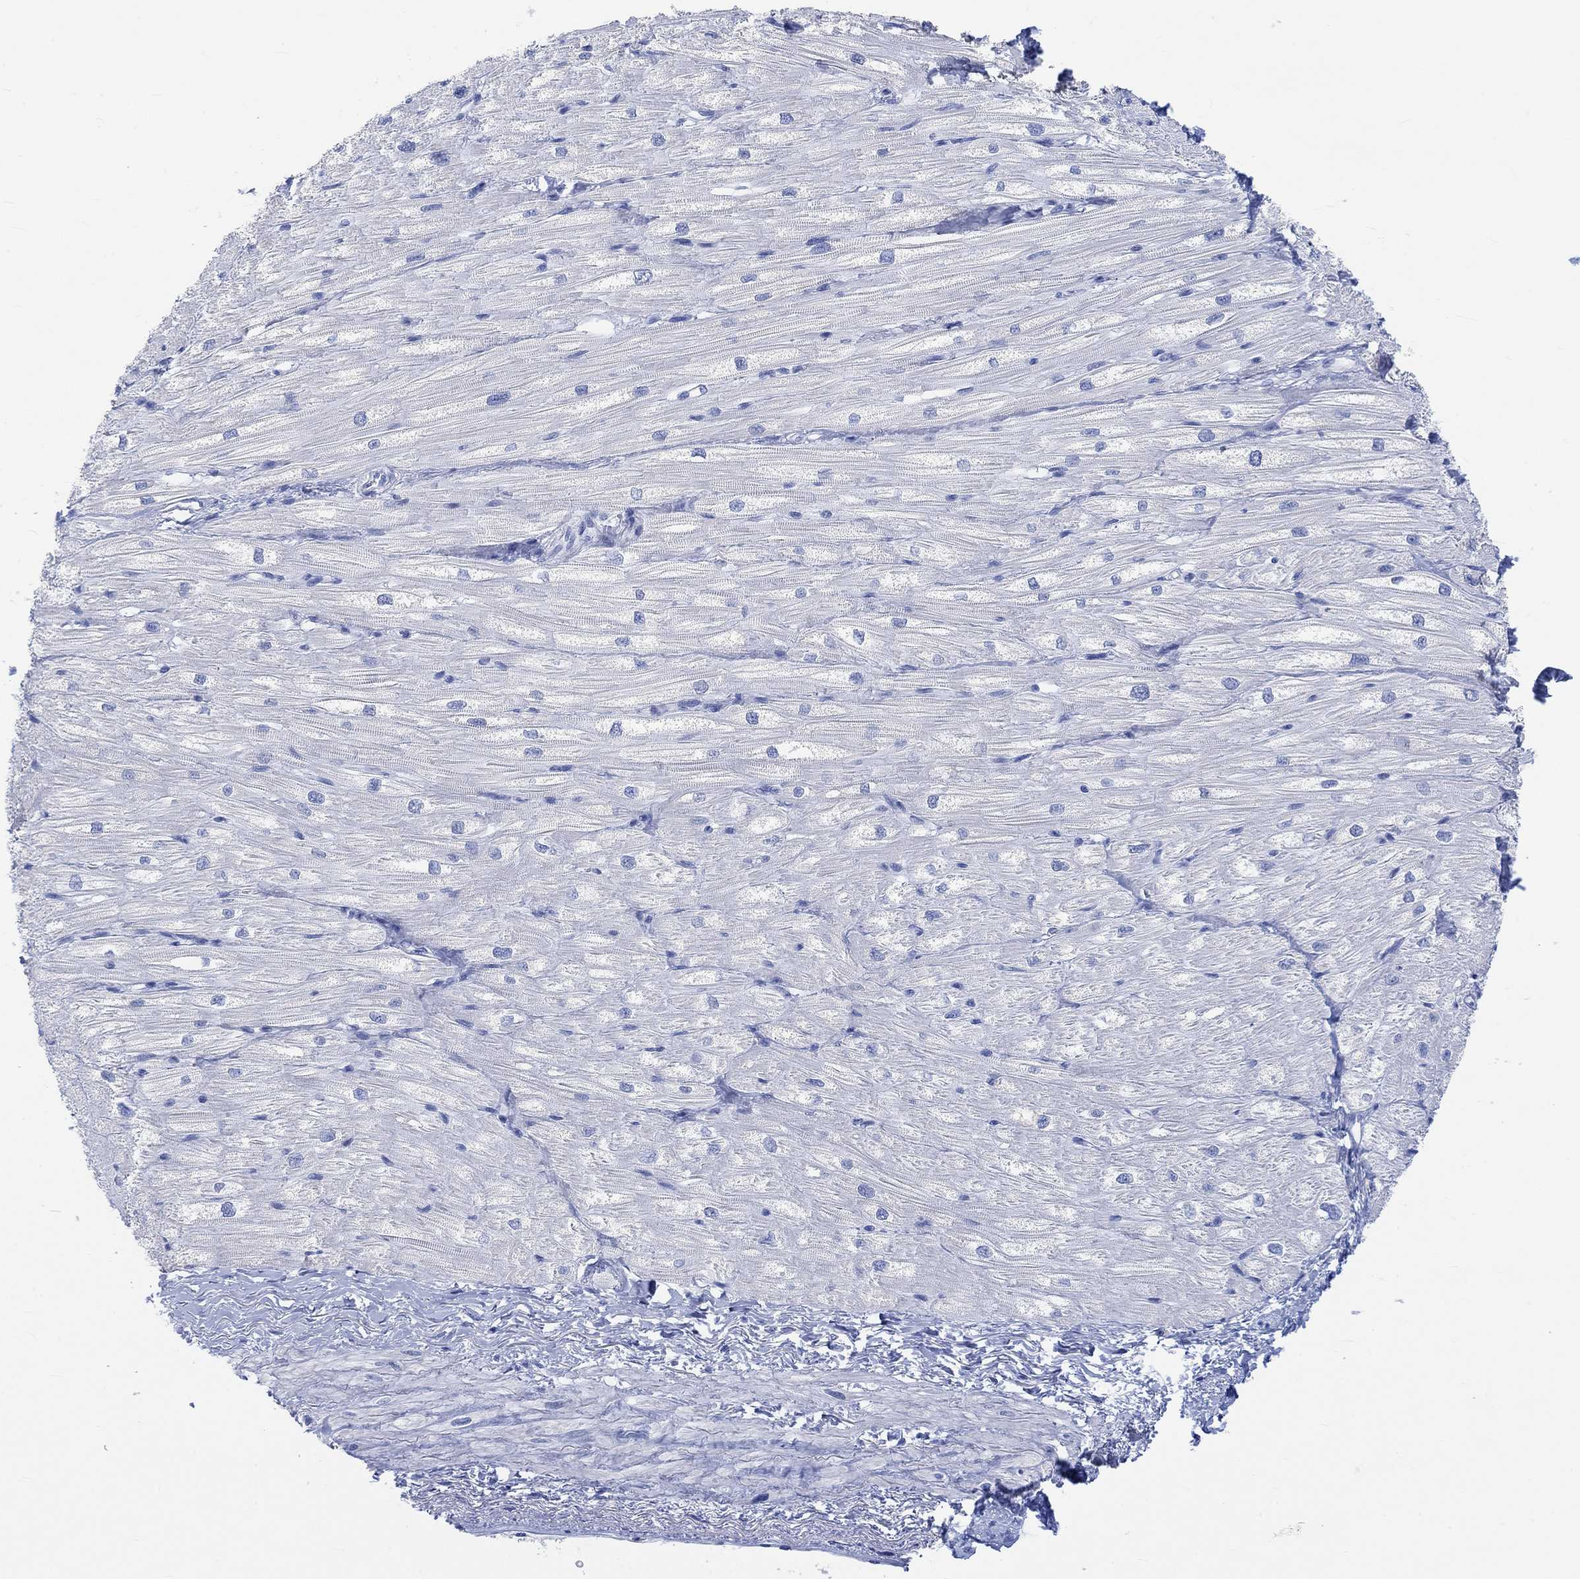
{"staining": {"intensity": "negative", "quantity": "none", "location": "none"}, "tissue": "heart muscle", "cell_type": "Cardiomyocytes", "image_type": "normal", "snomed": [{"axis": "morphology", "description": "Normal tissue, NOS"}, {"axis": "topography", "description": "Heart"}], "caption": "IHC of unremarkable heart muscle displays no expression in cardiomyocytes. Nuclei are stained in blue.", "gene": "CALCA", "patient": {"sex": "male", "age": 57}}